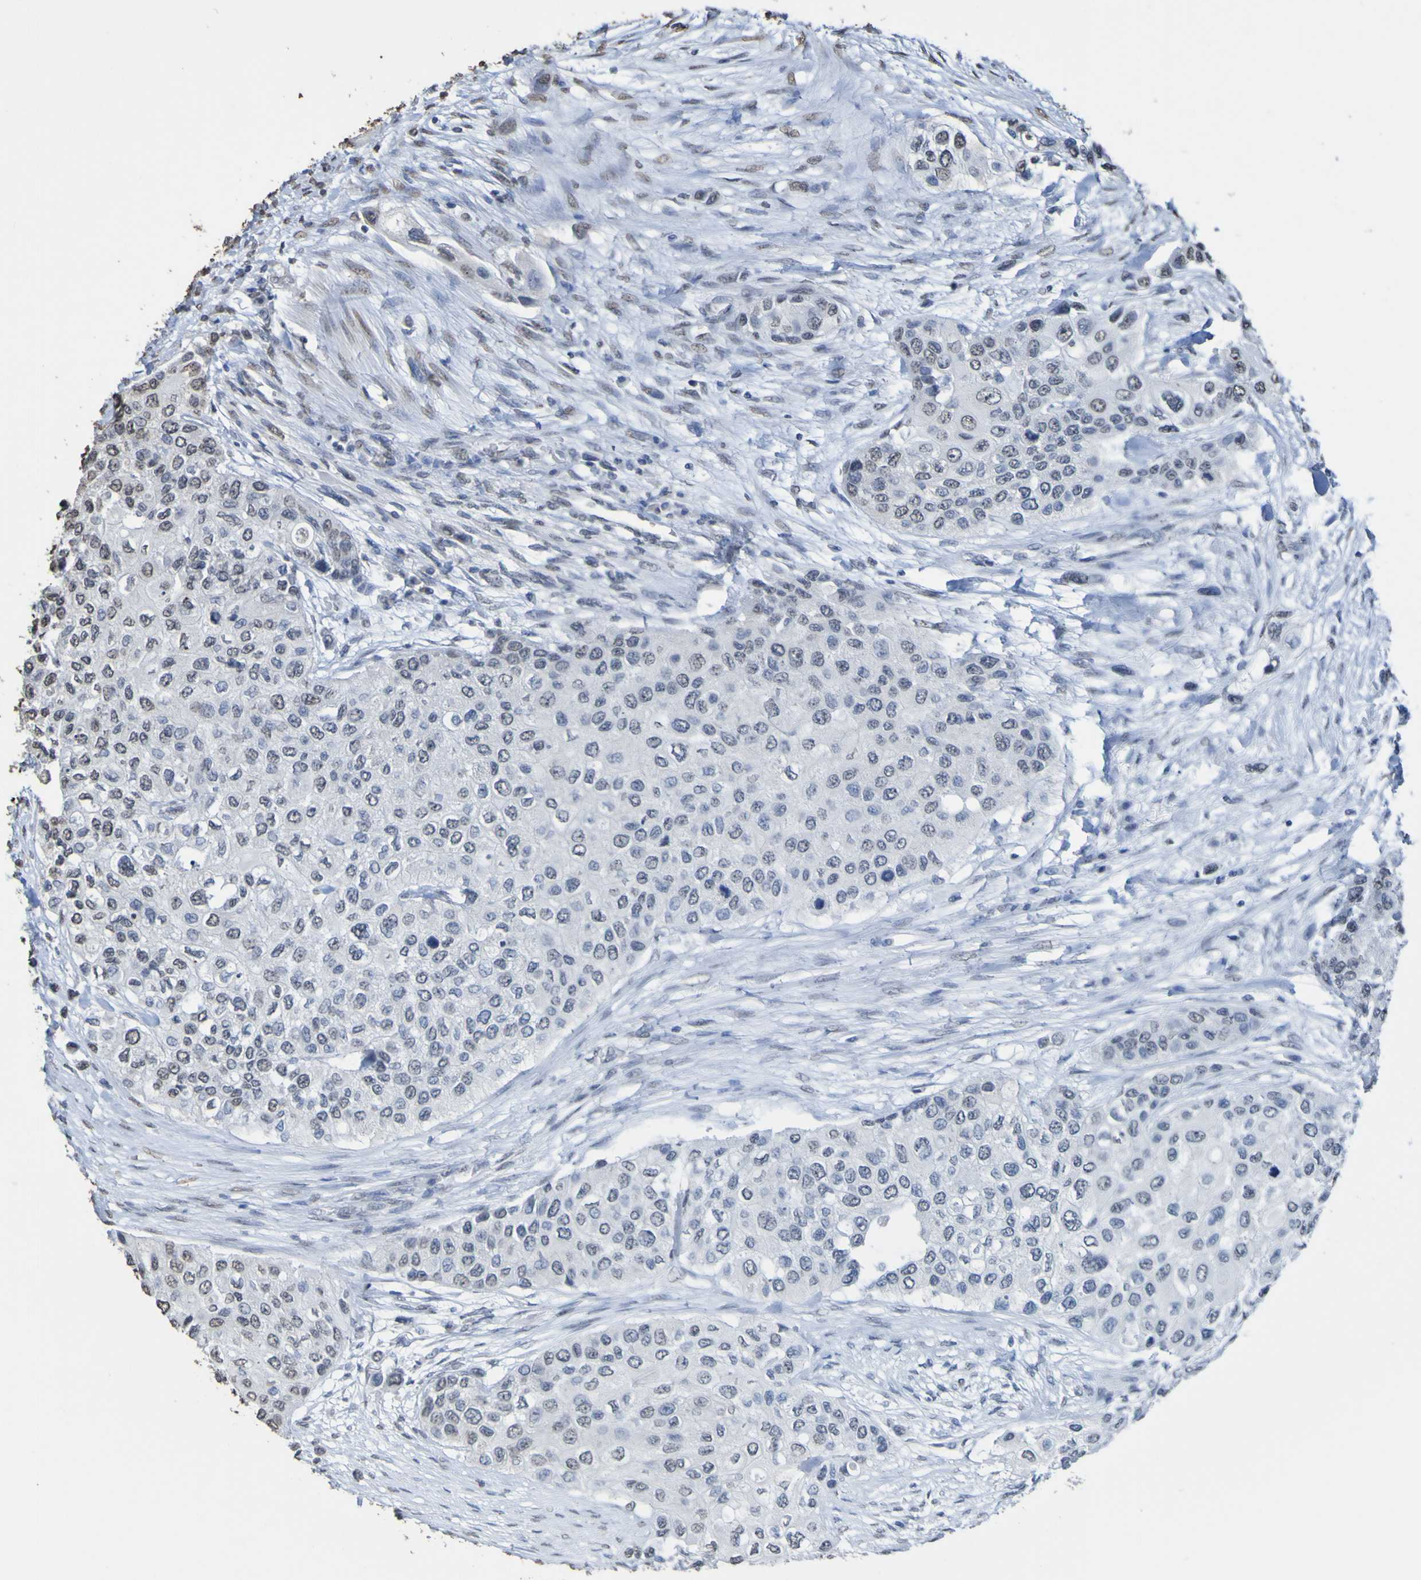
{"staining": {"intensity": "negative", "quantity": "none", "location": "none"}, "tissue": "urothelial cancer", "cell_type": "Tumor cells", "image_type": "cancer", "snomed": [{"axis": "morphology", "description": "Urothelial carcinoma, High grade"}, {"axis": "topography", "description": "Urinary bladder"}], "caption": "Tumor cells are negative for protein expression in human high-grade urothelial carcinoma.", "gene": "ALKBH2", "patient": {"sex": "female", "age": 56}}